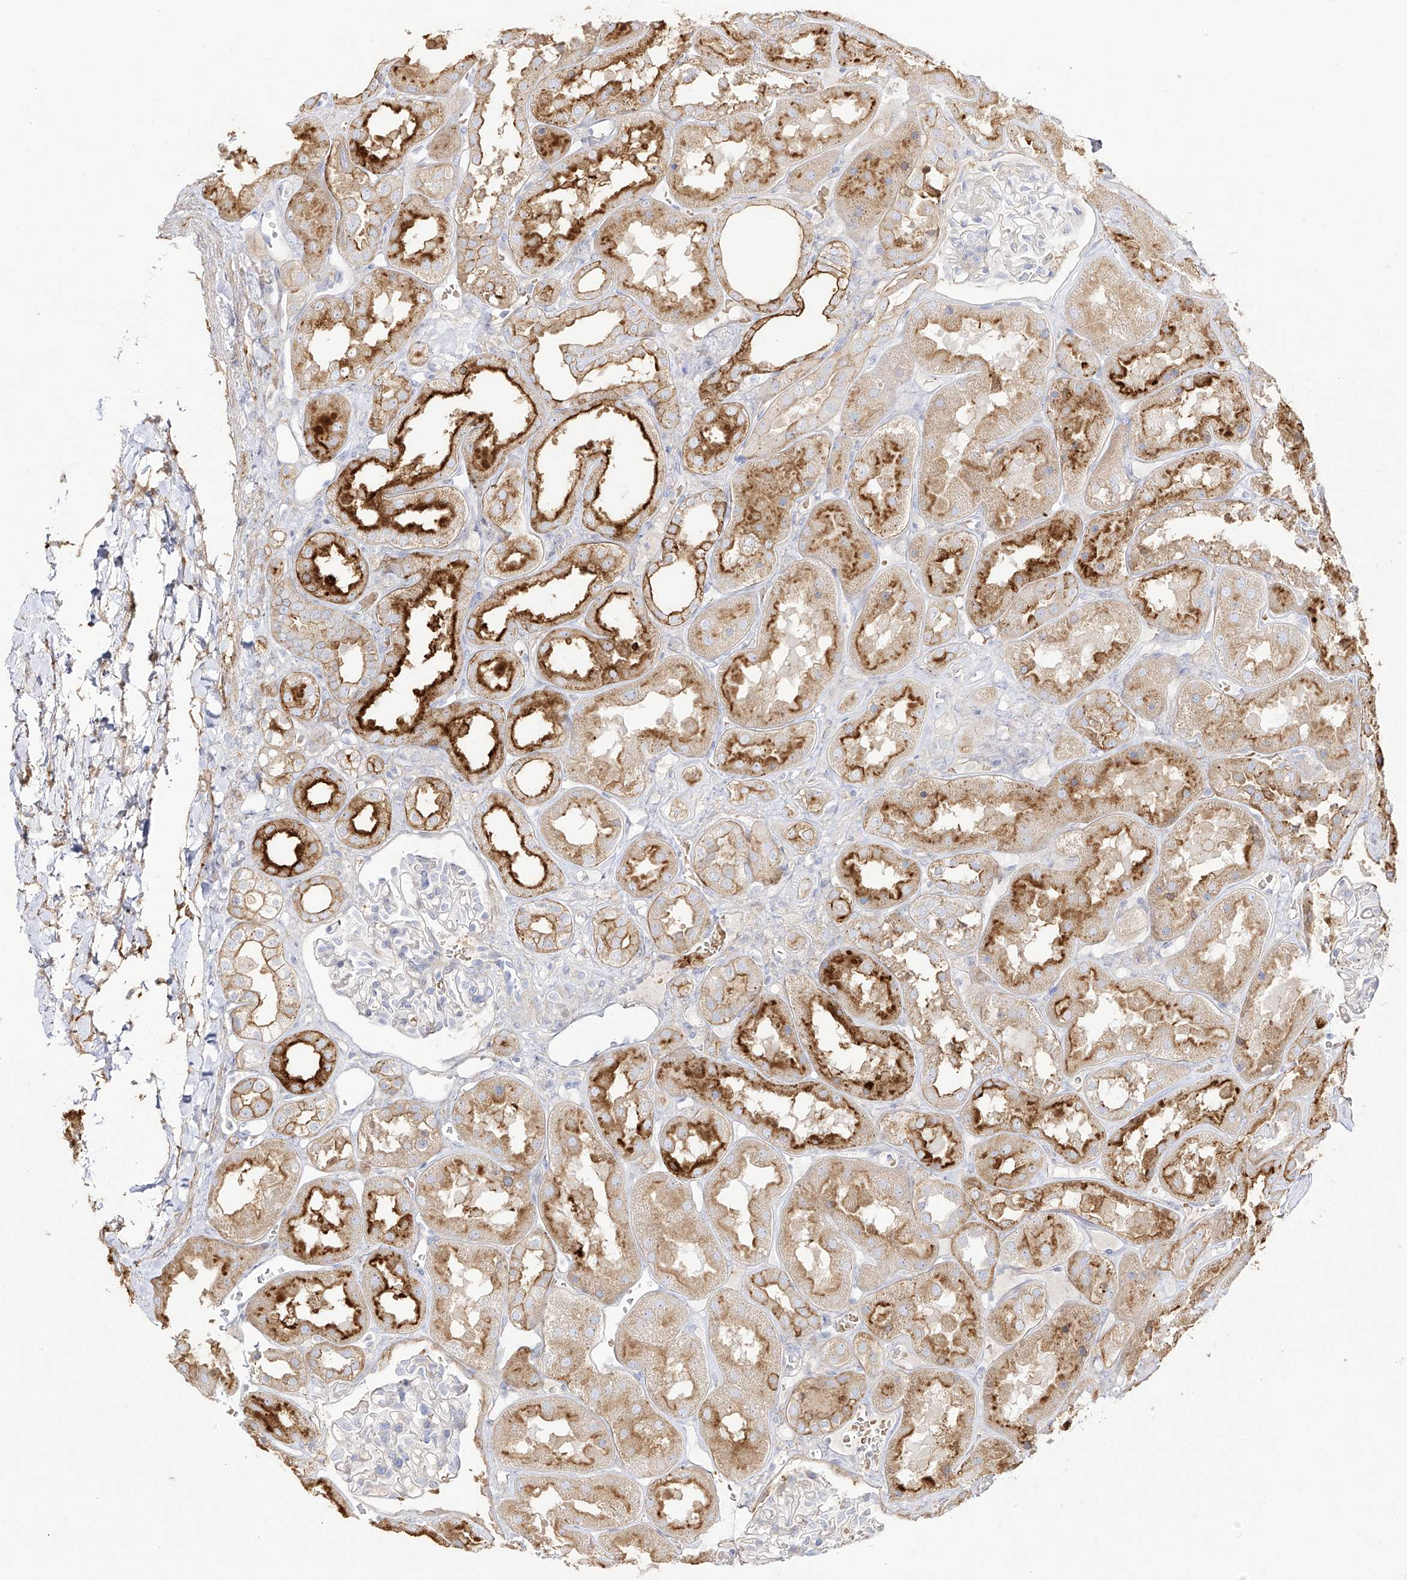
{"staining": {"intensity": "negative", "quantity": "none", "location": "none"}, "tissue": "kidney", "cell_type": "Cells in glomeruli", "image_type": "normal", "snomed": [{"axis": "morphology", "description": "Normal tissue, NOS"}, {"axis": "topography", "description": "Kidney"}], "caption": "This is an IHC image of normal kidney. There is no positivity in cells in glomeruli.", "gene": "ZGRF1", "patient": {"sex": "male", "age": 70}}